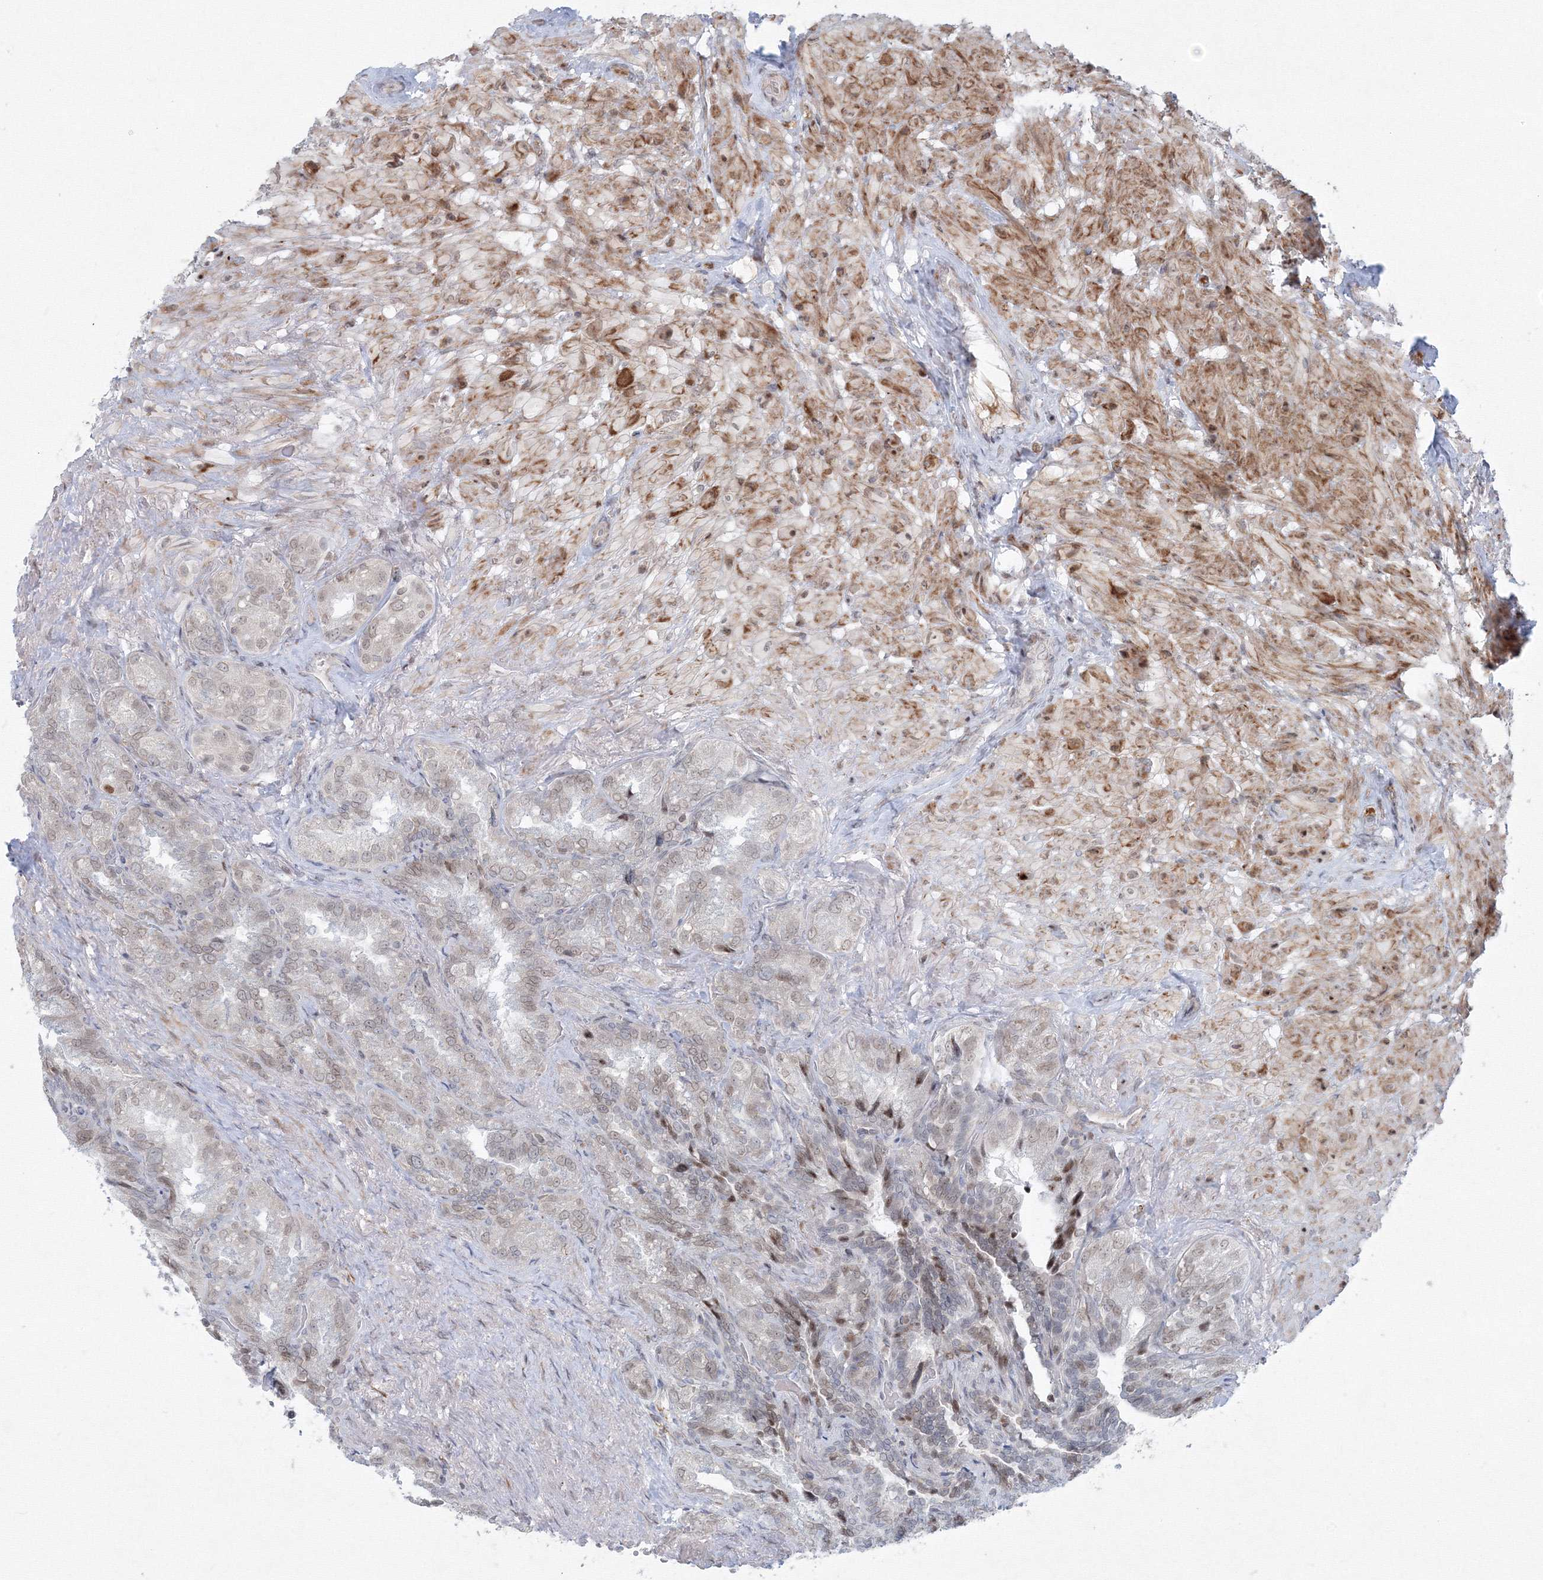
{"staining": {"intensity": "negative", "quantity": "none", "location": "none"}, "tissue": "seminal vesicle", "cell_type": "Glandular cells", "image_type": "normal", "snomed": [{"axis": "morphology", "description": "Normal tissue, NOS"}, {"axis": "topography", "description": "Seminal veicle"}, {"axis": "topography", "description": "Peripheral nerve tissue"}], "caption": "DAB immunohistochemical staining of benign human seminal vesicle shows no significant positivity in glandular cells.", "gene": "KIF4A", "patient": {"sex": "male", "age": 63}}